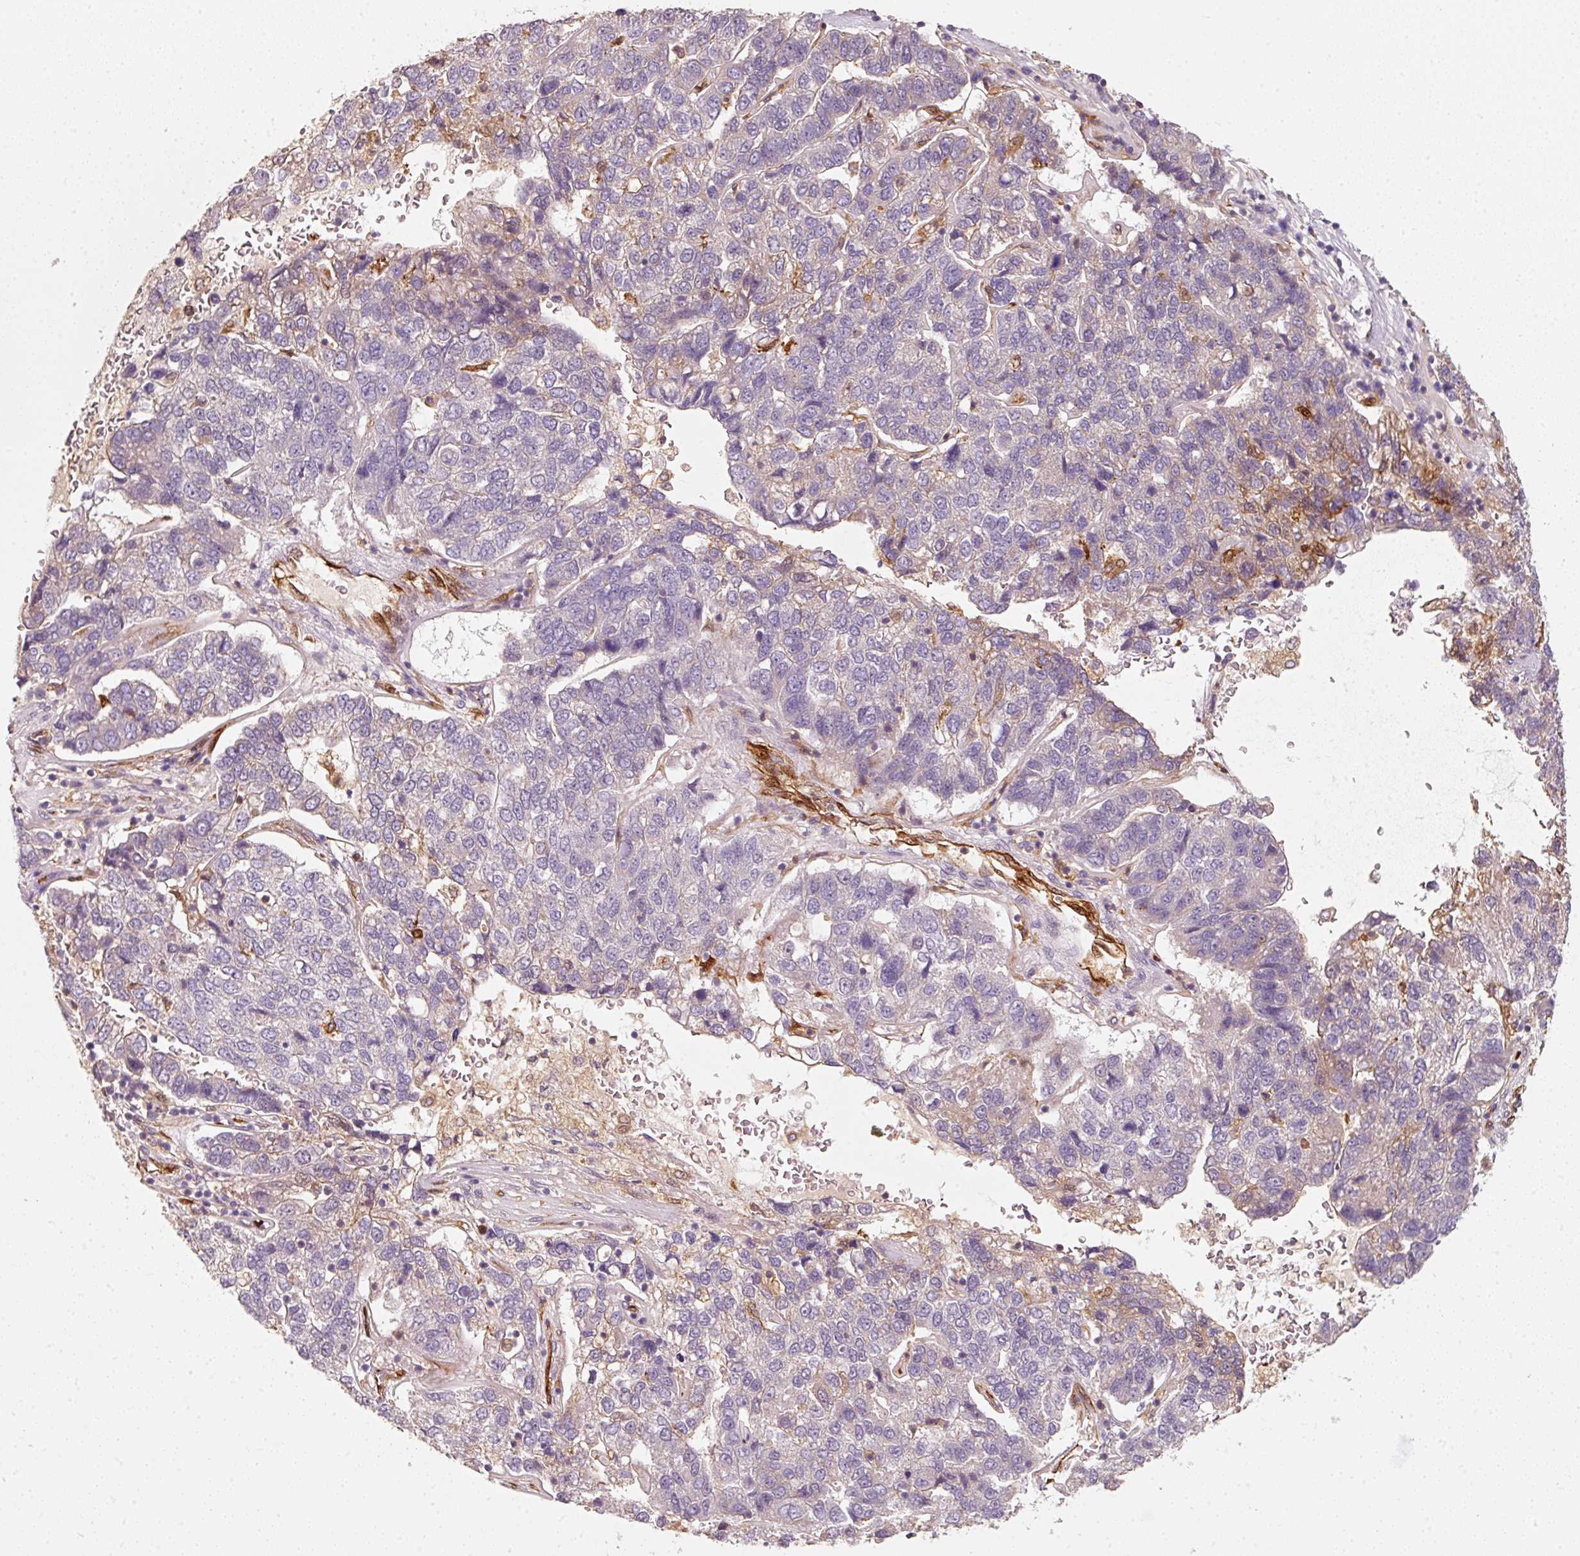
{"staining": {"intensity": "negative", "quantity": "none", "location": "none"}, "tissue": "pancreatic cancer", "cell_type": "Tumor cells", "image_type": "cancer", "snomed": [{"axis": "morphology", "description": "Adenocarcinoma, NOS"}, {"axis": "topography", "description": "Pancreas"}], "caption": "DAB immunohistochemical staining of human pancreatic cancer demonstrates no significant expression in tumor cells.", "gene": "IQGAP2", "patient": {"sex": "female", "age": 61}}